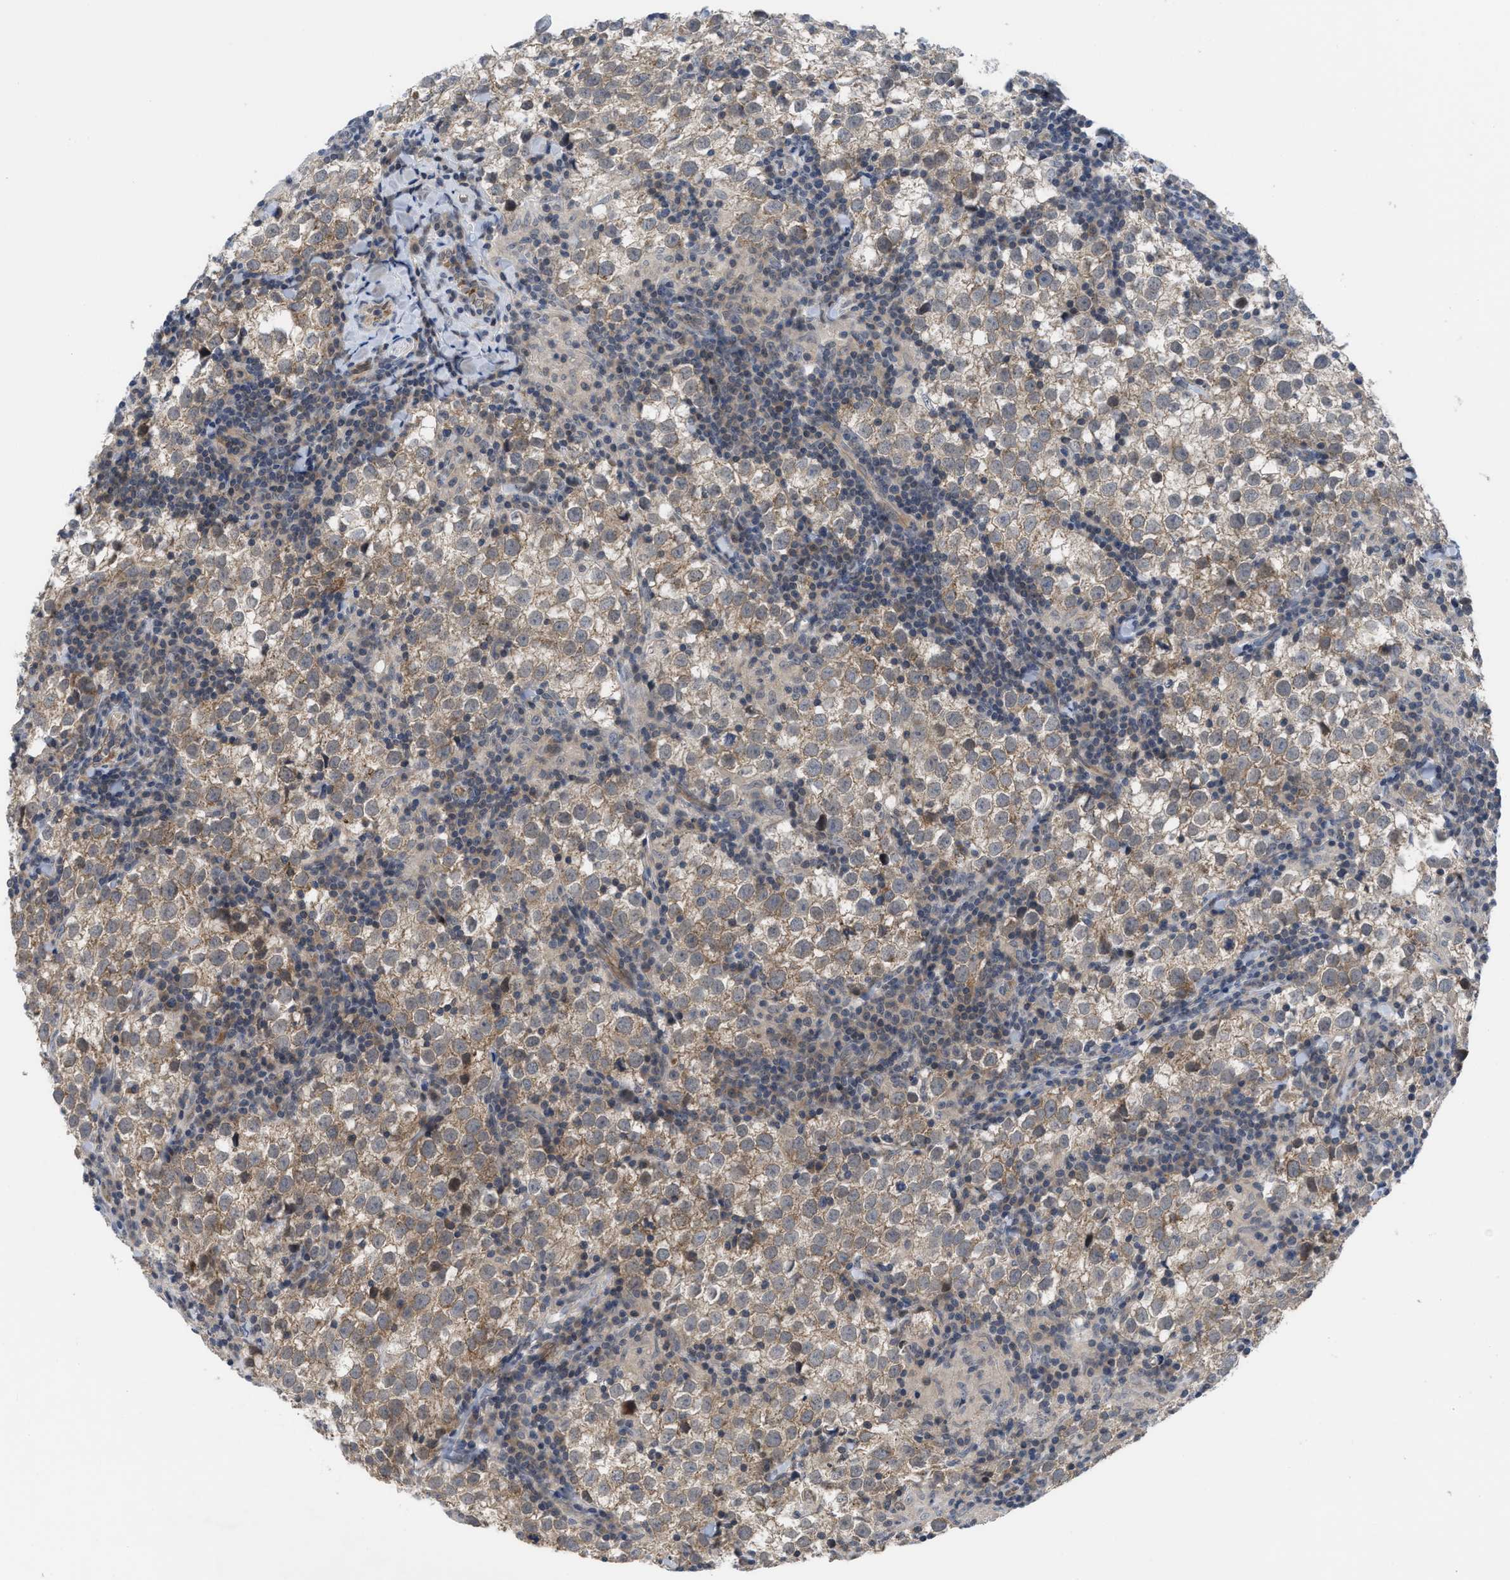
{"staining": {"intensity": "weak", "quantity": ">75%", "location": "cytoplasmic/membranous"}, "tissue": "testis cancer", "cell_type": "Tumor cells", "image_type": "cancer", "snomed": [{"axis": "morphology", "description": "Seminoma, NOS"}, {"axis": "morphology", "description": "Carcinoma, Embryonal, NOS"}, {"axis": "topography", "description": "Testis"}], "caption": "Immunohistochemical staining of embryonal carcinoma (testis) demonstrates low levels of weak cytoplasmic/membranous protein expression in about >75% of tumor cells. Ihc stains the protein of interest in brown and the nuclei are stained blue.", "gene": "LDAF1", "patient": {"sex": "male", "age": 36}}